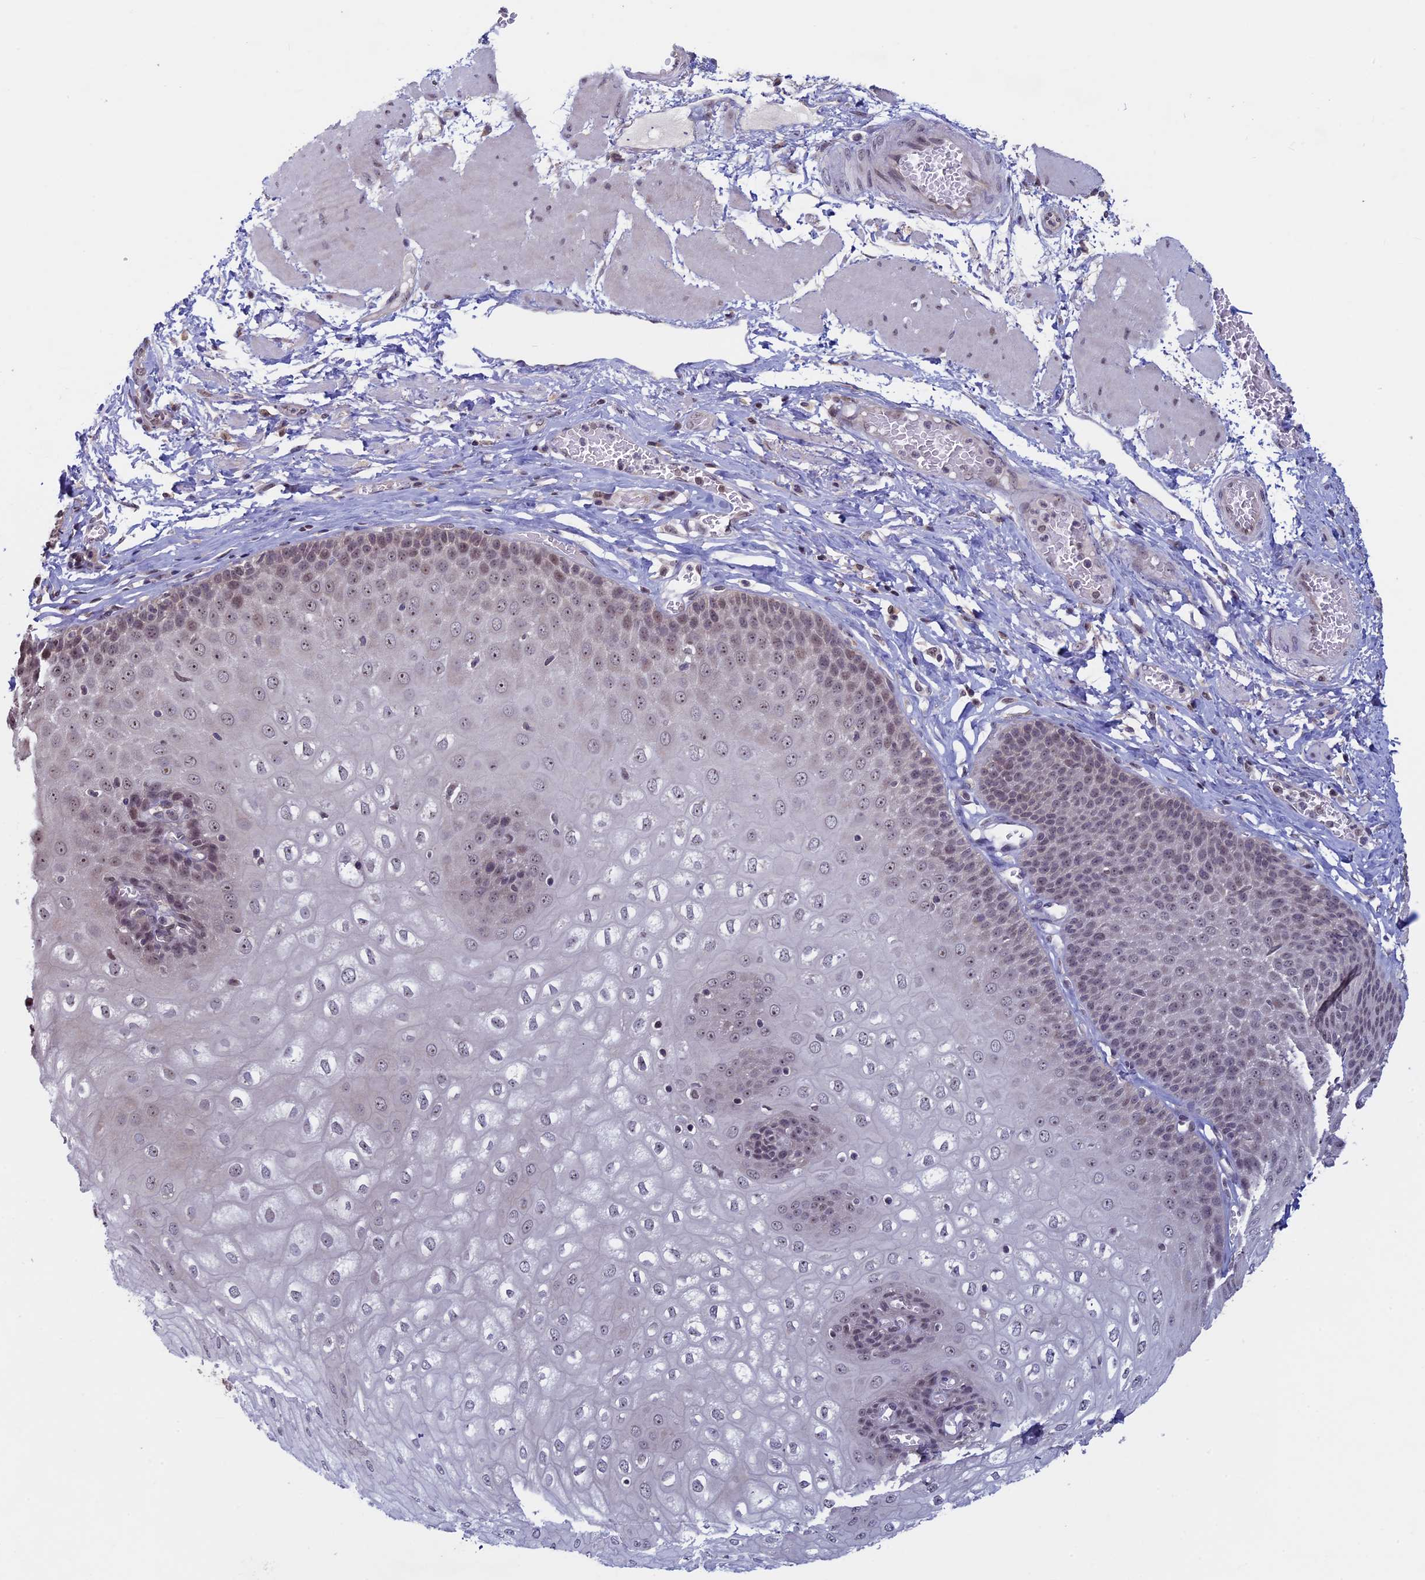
{"staining": {"intensity": "weak", "quantity": ">75%", "location": "nuclear"}, "tissue": "esophagus", "cell_type": "Squamous epithelial cells", "image_type": "normal", "snomed": [{"axis": "morphology", "description": "Normal tissue, NOS"}, {"axis": "topography", "description": "Esophagus"}], "caption": "This photomicrograph exhibits IHC staining of unremarkable human esophagus, with low weak nuclear positivity in about >75% of squamous epithelial cells.", "gene": "SPIRE1", "patient": {"sex": "male", "age": 60}}